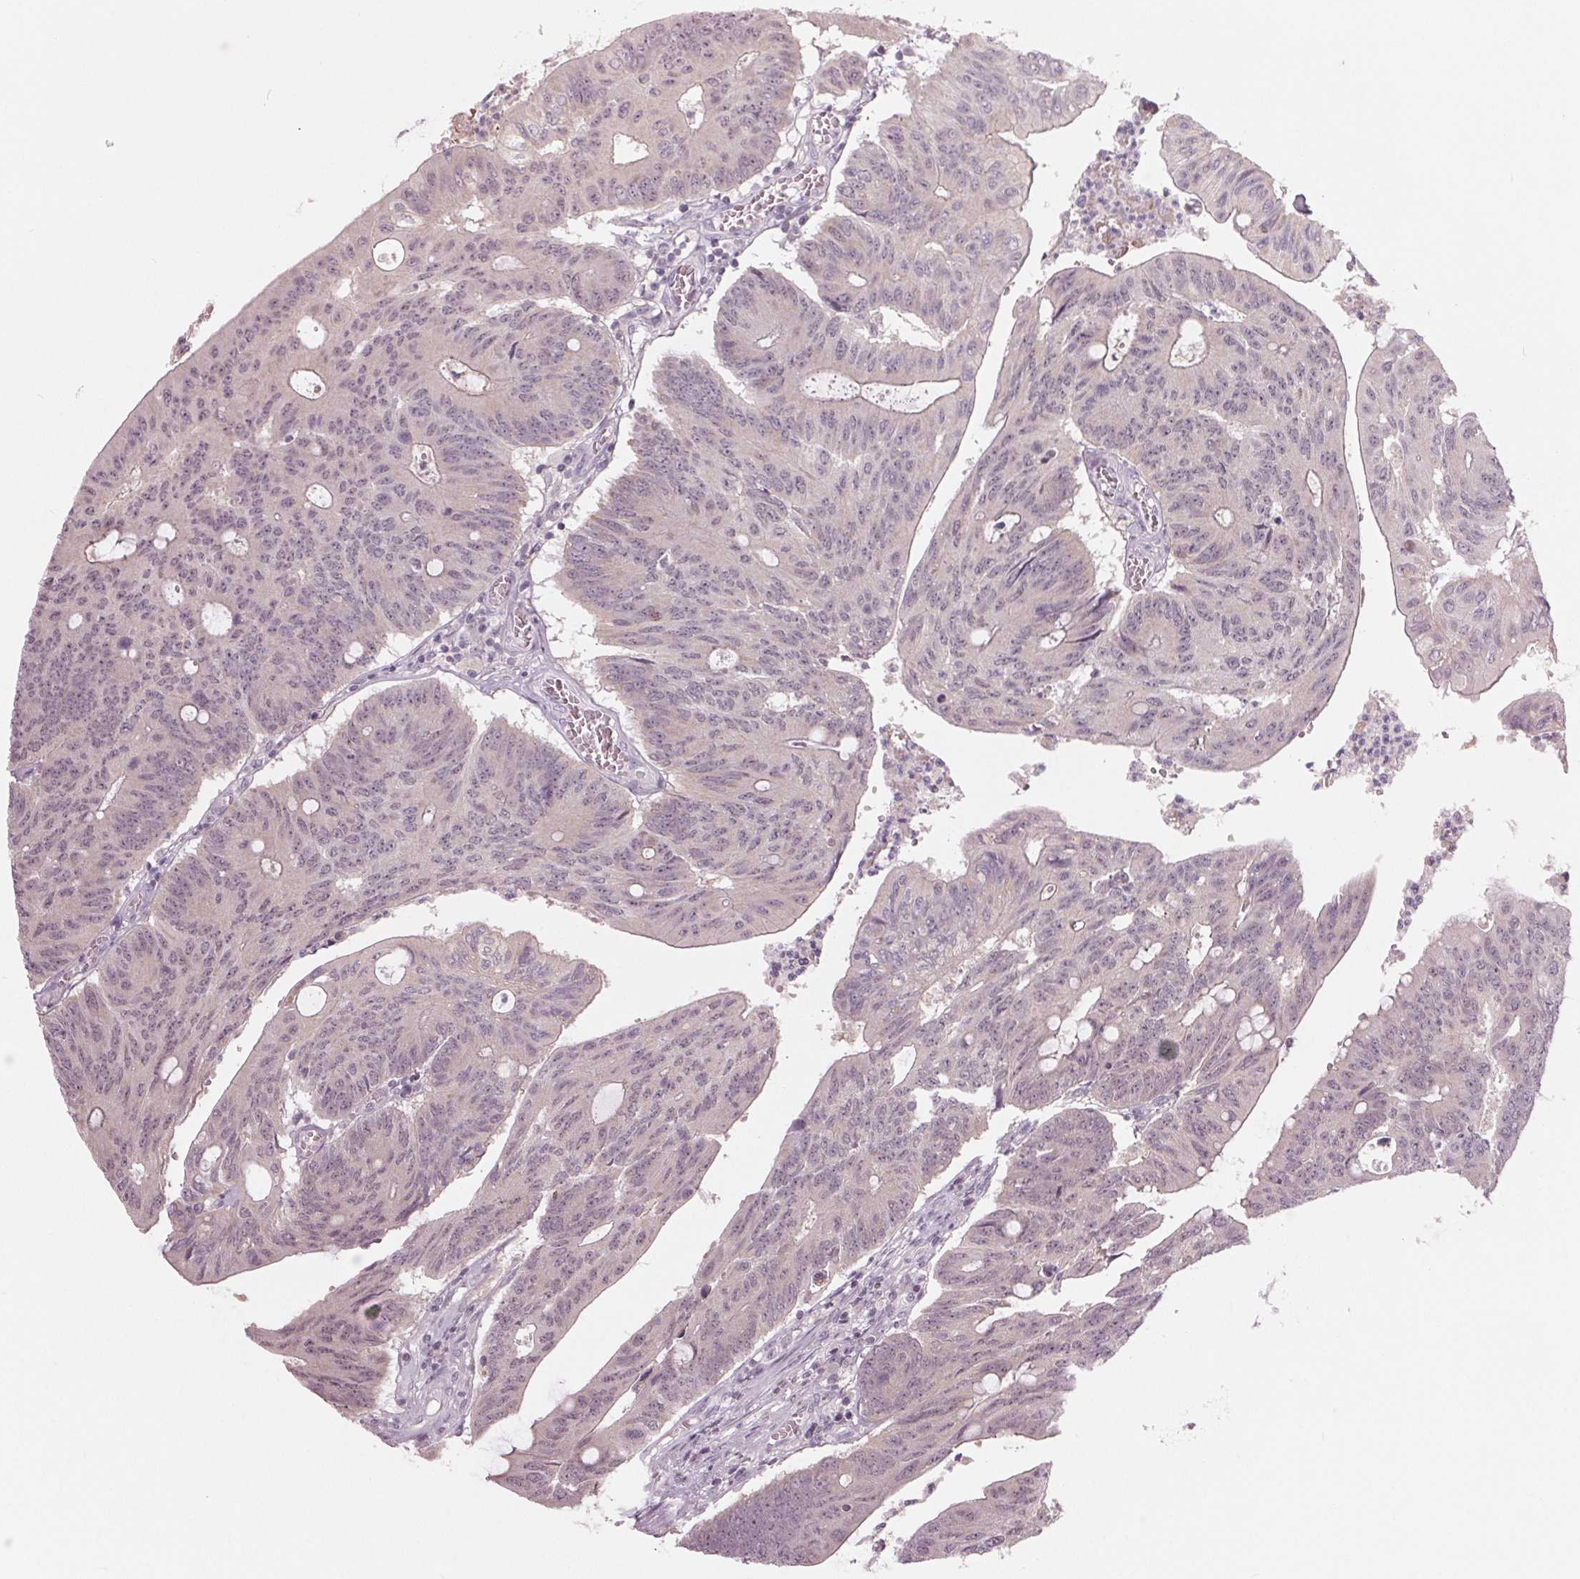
{"staining": {"intensity": "negative", "quantity": "none", "location": "none"}, "tissue": "colorectal cancer", "cell_type": "Tumor cells", "image_type": "cancer", "snomed": [{"axis": "morphology", "description": "Adenocarcinoma, NOS"}, {"axis": "topography", "description": "Colon"}], "caption": "This is an immunohistochemistry photomicrograph of human colorectal cancer. There is no staining in tumor cells.", "gene": "ZNF605", "patient": {"sex": "male", "age": 65}}